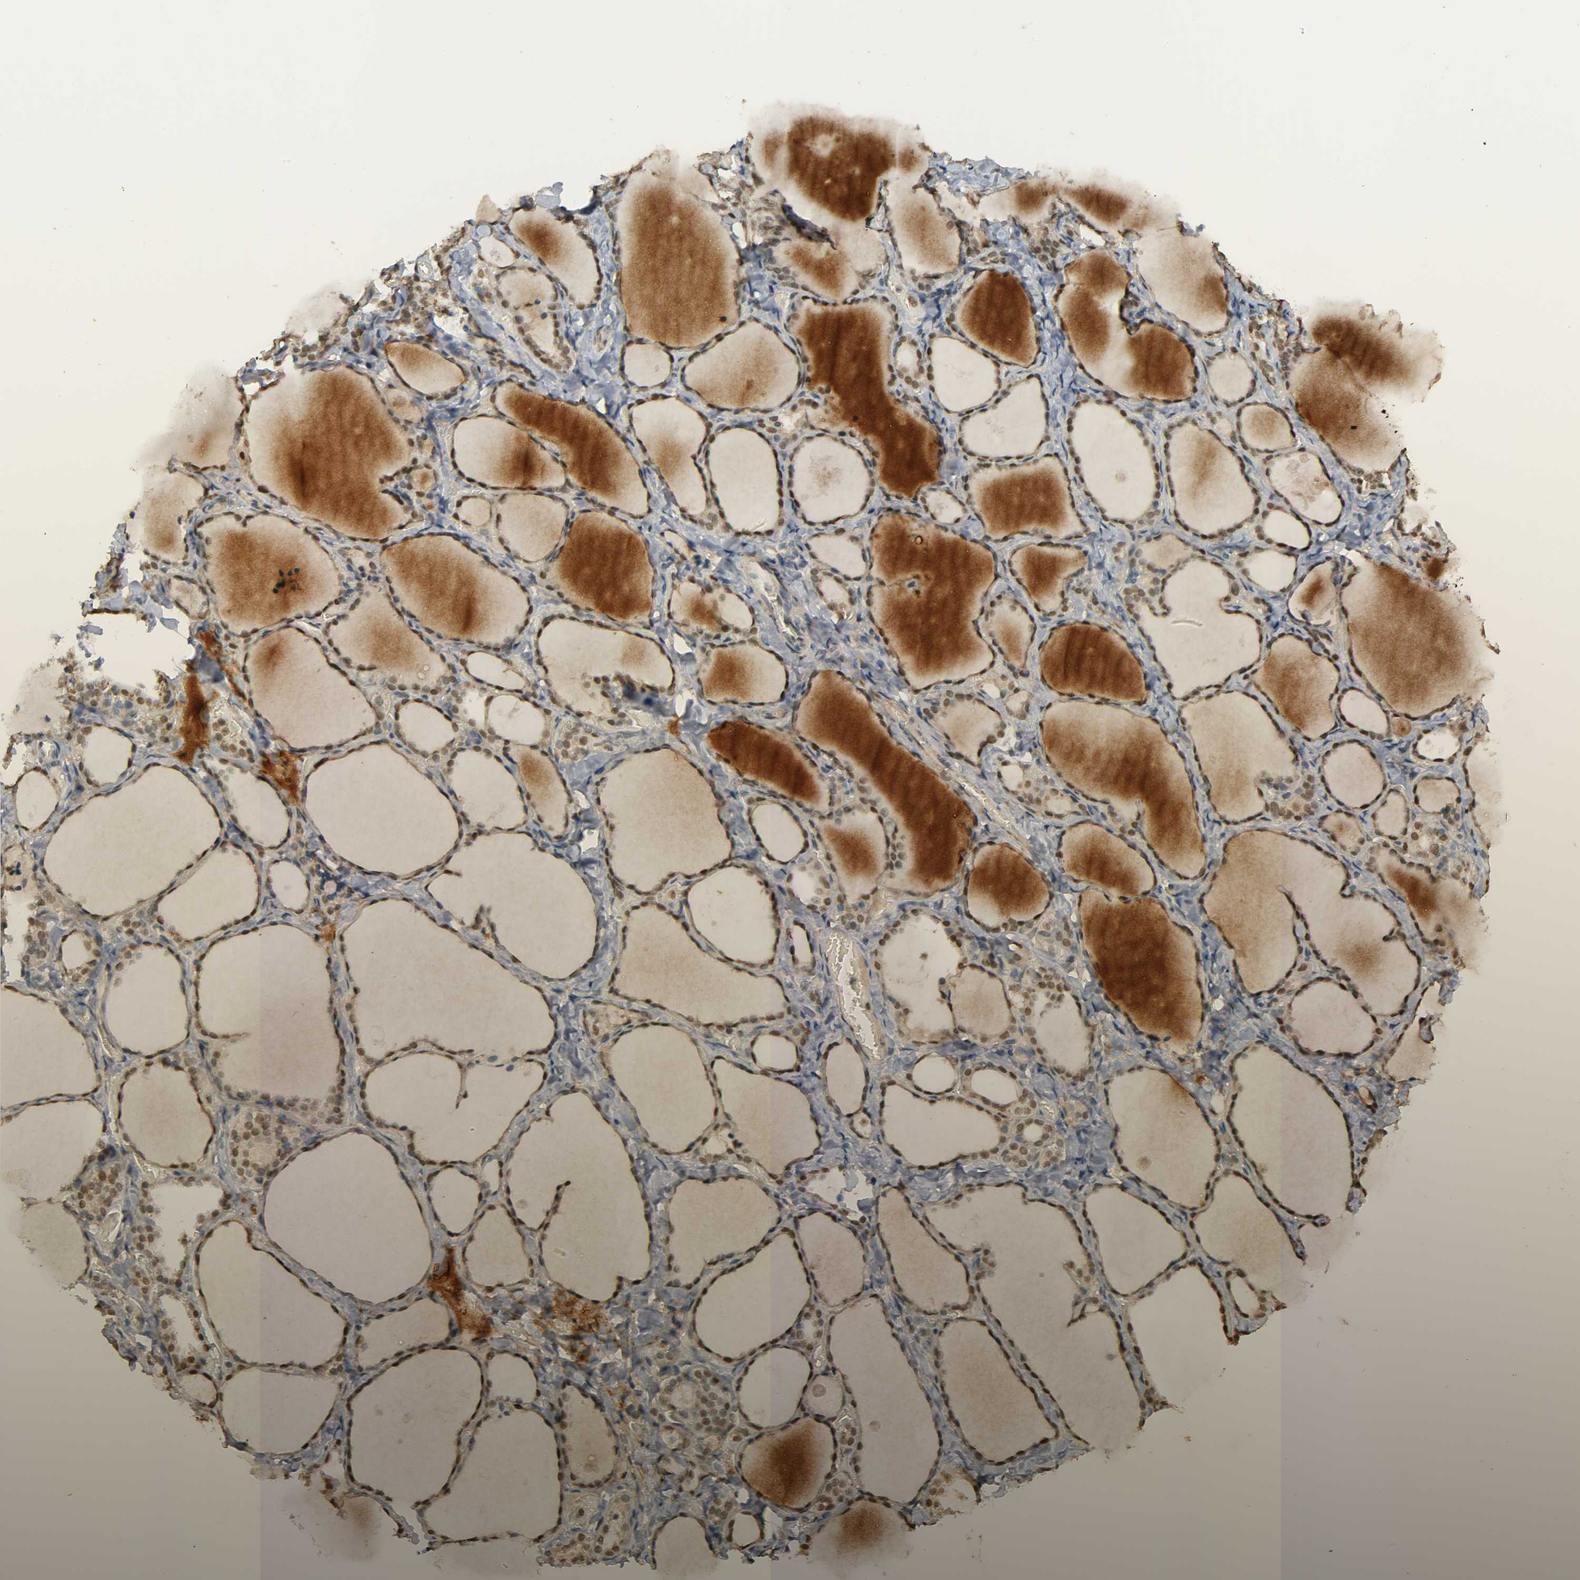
{"staining": {"intensity": "moderate", "quantity": ">75%", "location": "cytoplasmic/membranous,nuclear"}, "tissue": "thyroid gland", "cell_type": "Glandular cells", "image_type": "normal", "snomed": [{"axis": "morphology", "description": "Normal tissue, NOS"}, {"axis": "morphology", "description": "Papillary adenocarcinoma, NOS"}, {"axis": "topography", "description": "Thyroid gland"}], "caption": "IHC micrograph of unremarkable thyroid gland: human thyroid gland stained using immunohistochemistry (IHC) shows medium levels of moderate protein expression localized specifically in the cytoplasmic/membranous,nuclear of glandular cells, appearing as a cytoplasmic/membranous,nuclear brown color.", "gene": "ZFPM2", "patient": {"sex": "female", "age": 30}}